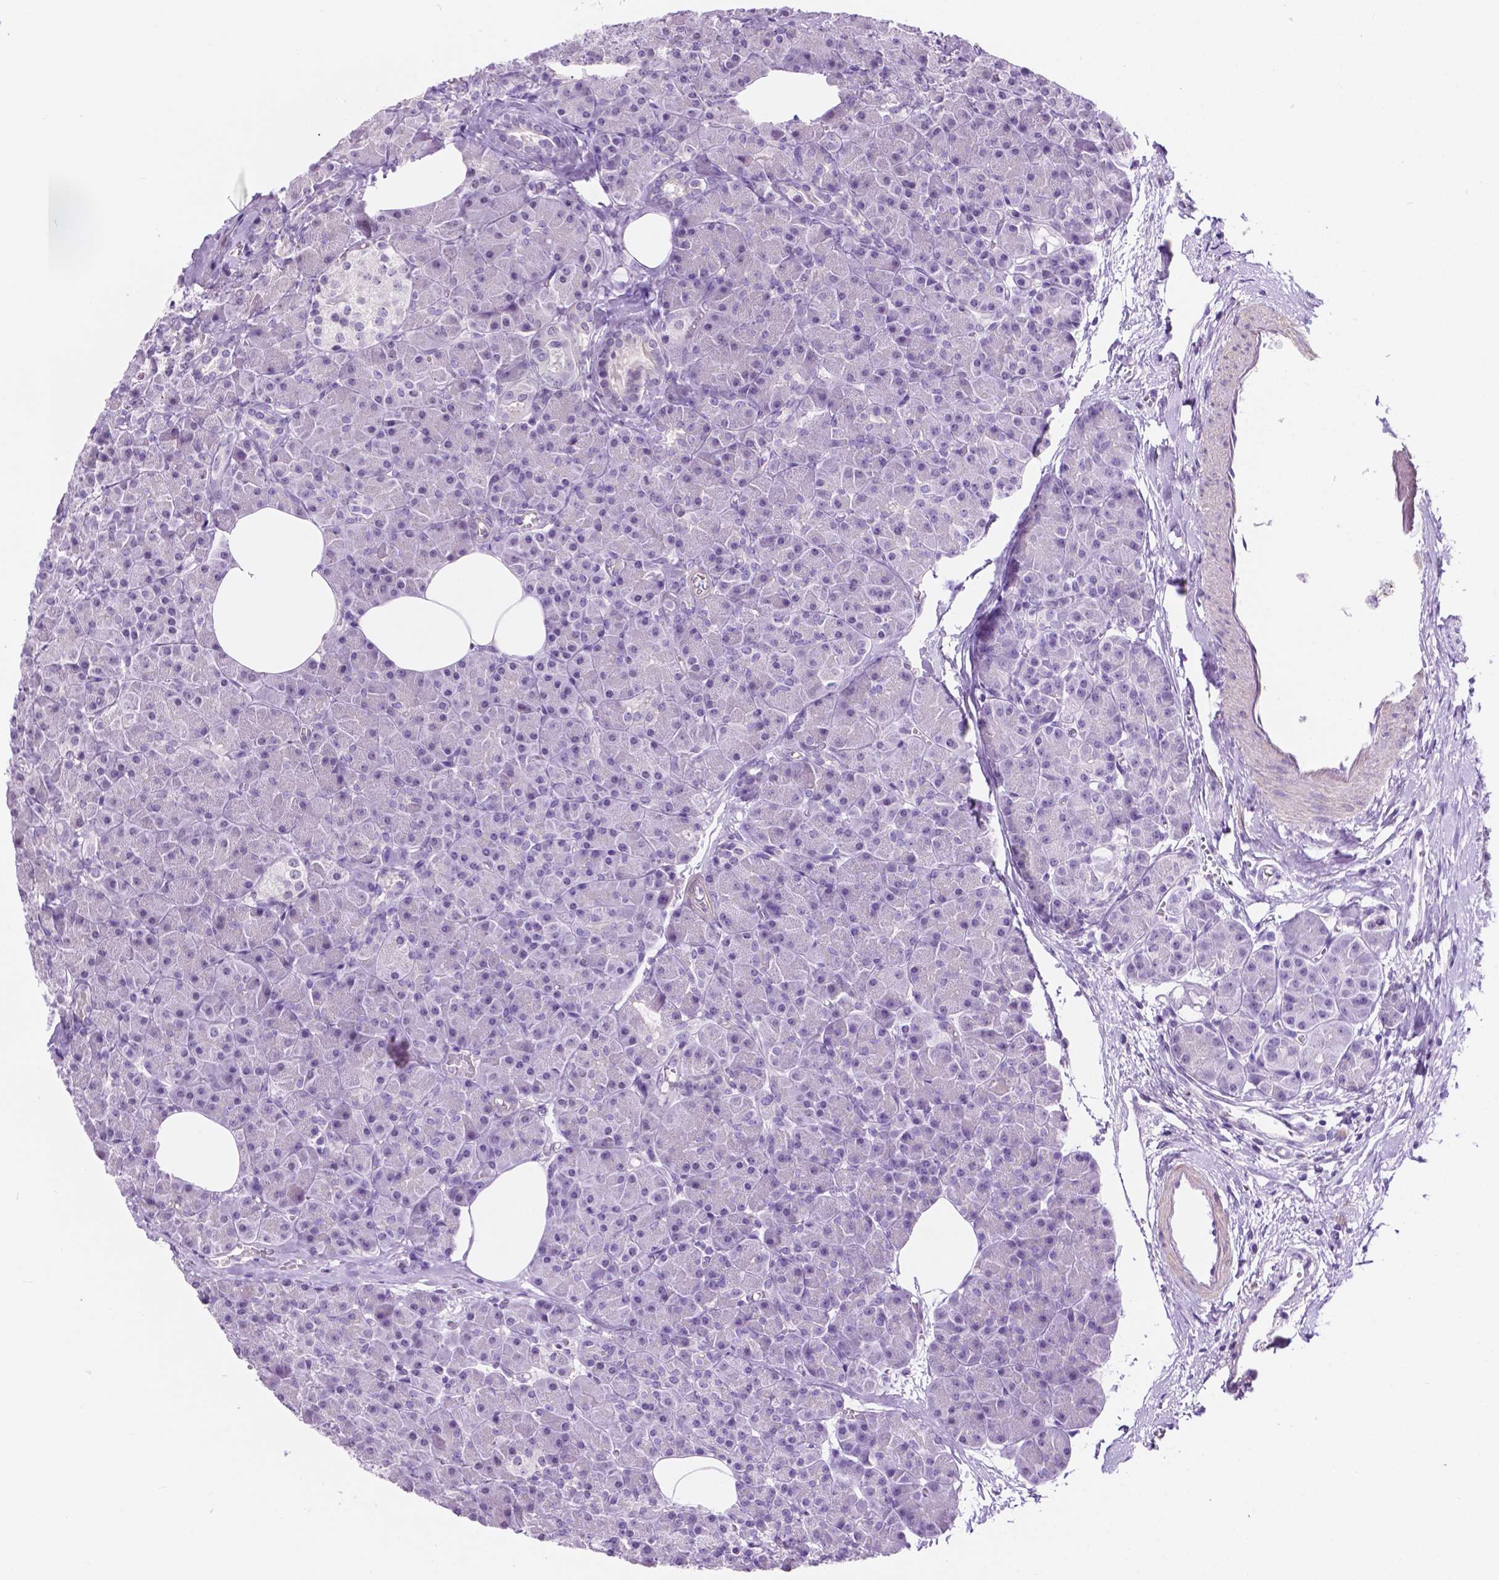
{"staining": {"intensity": "negative", "quantity": "none", "location": "none"}, "tissue": "pancreas", "cell_type": "Exocrine glandular cells", "image_type": "normal", "snomed": [{"axis": "morphology", "description": "Normal tissue, NOS"}, {"axis": "topography", "description": "Pancreas"}], "caption": "Benign pancreas was stained to show a protein in brown. There is no significant positivity in exocrine glandular cells. (DAB immunohistochemistry (IHC) visualized using brightfield microscopy, high magnification).", "gene": "ACY3", "patient": {"sex": "female", "age": 45}}